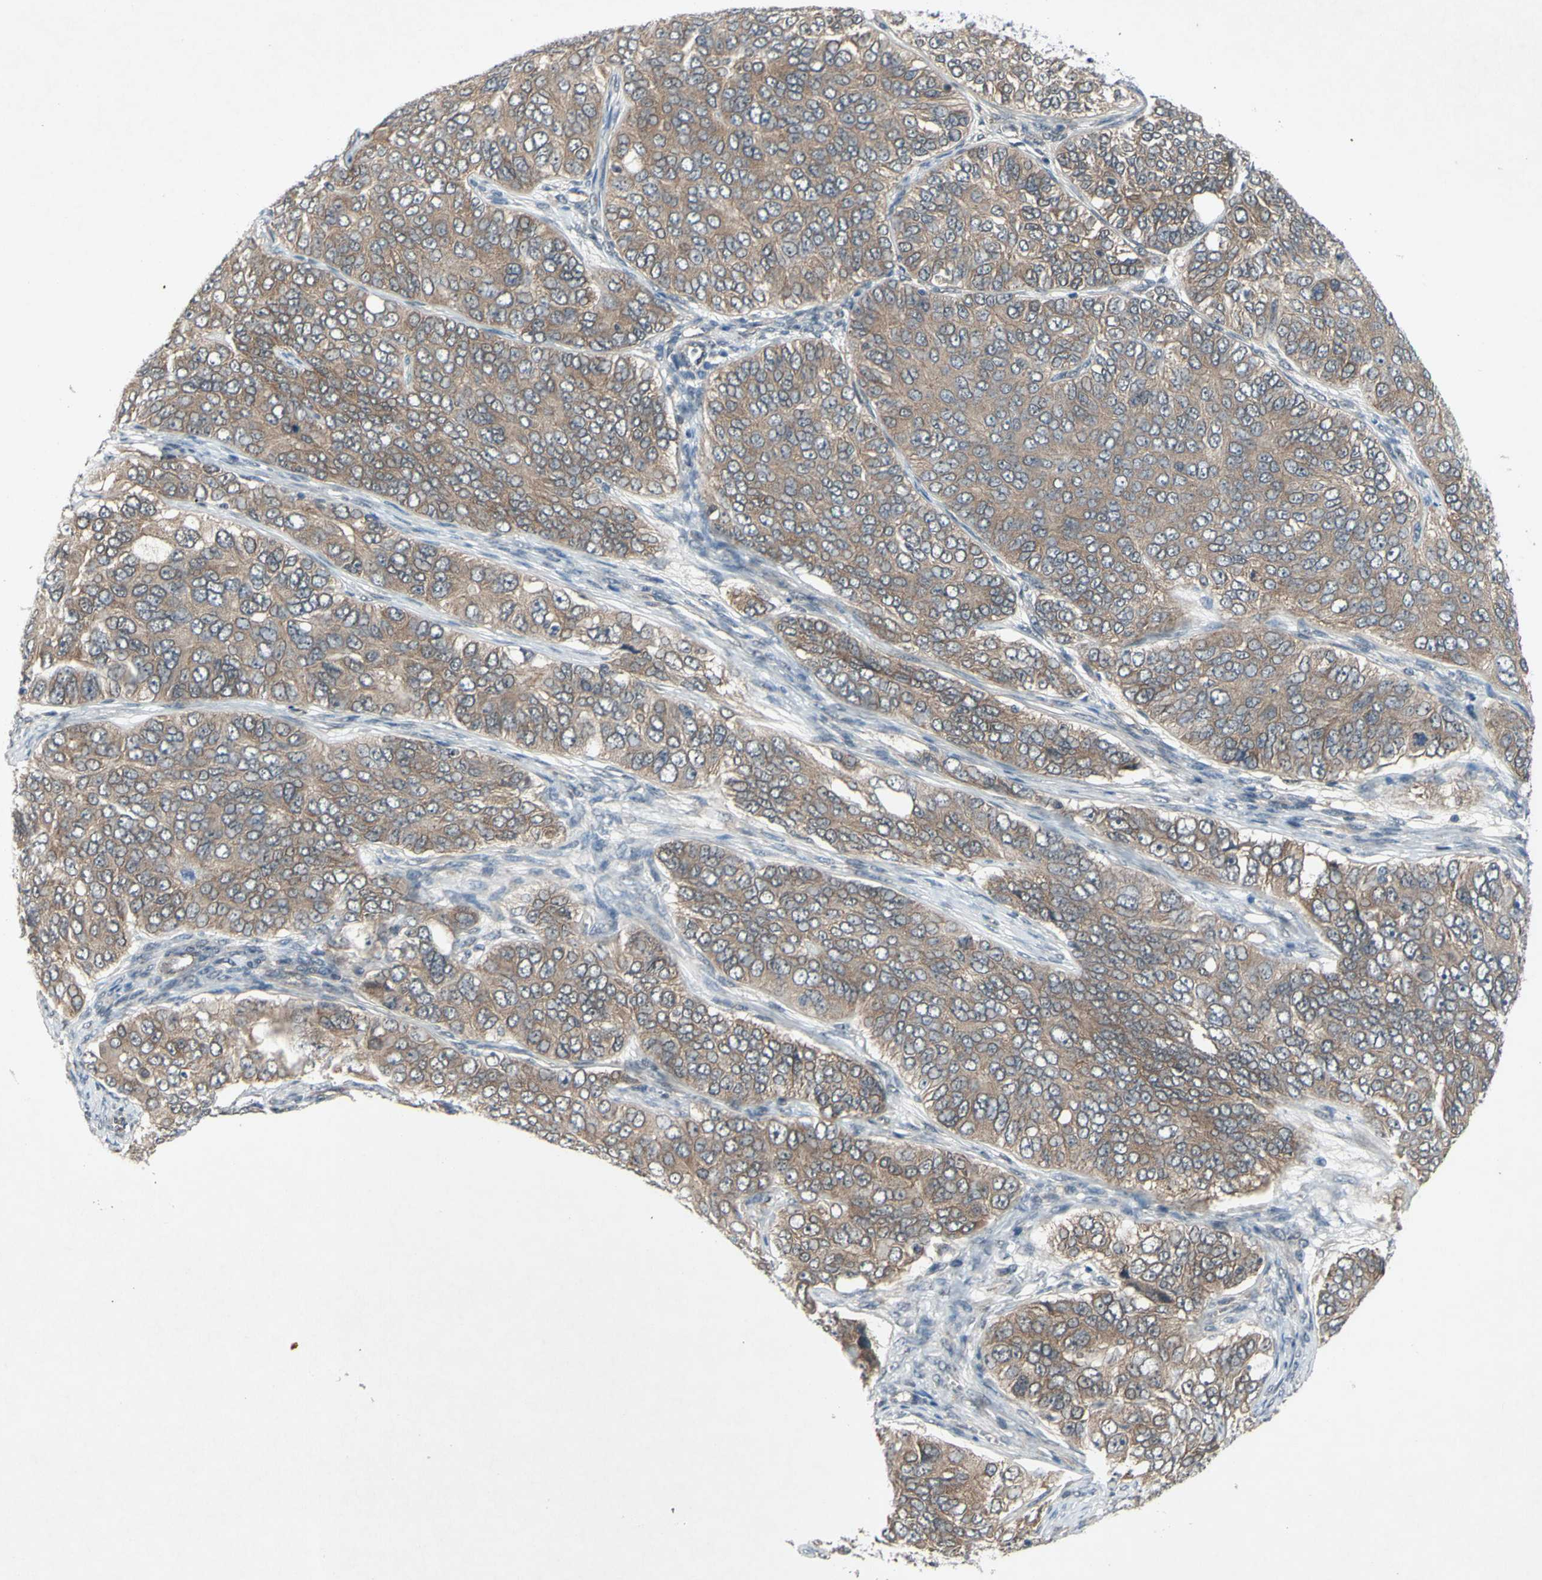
{"staining": {"intensity": "weak", "quantity": ">75%", "location": "cytoplasmic/membranous"}, "tissue": "ovarian cancer", "cell_type": "Tumor cells", "image_type": "cancer", "snomed": [{"axis": "morphology", "description": "Carcinoma, endometroid"}, {"axis": "topography", "description": "Ovary"}], "caption": "Human ovarian cancer (endometroid carcinoma) stained for a protein (brown) reveals weak cytoplasmic/membranous positive expression in approximately >75% of tumor cells.", "gene": "TRDMT1", "patient": {"sex": "female", "age": 51}}